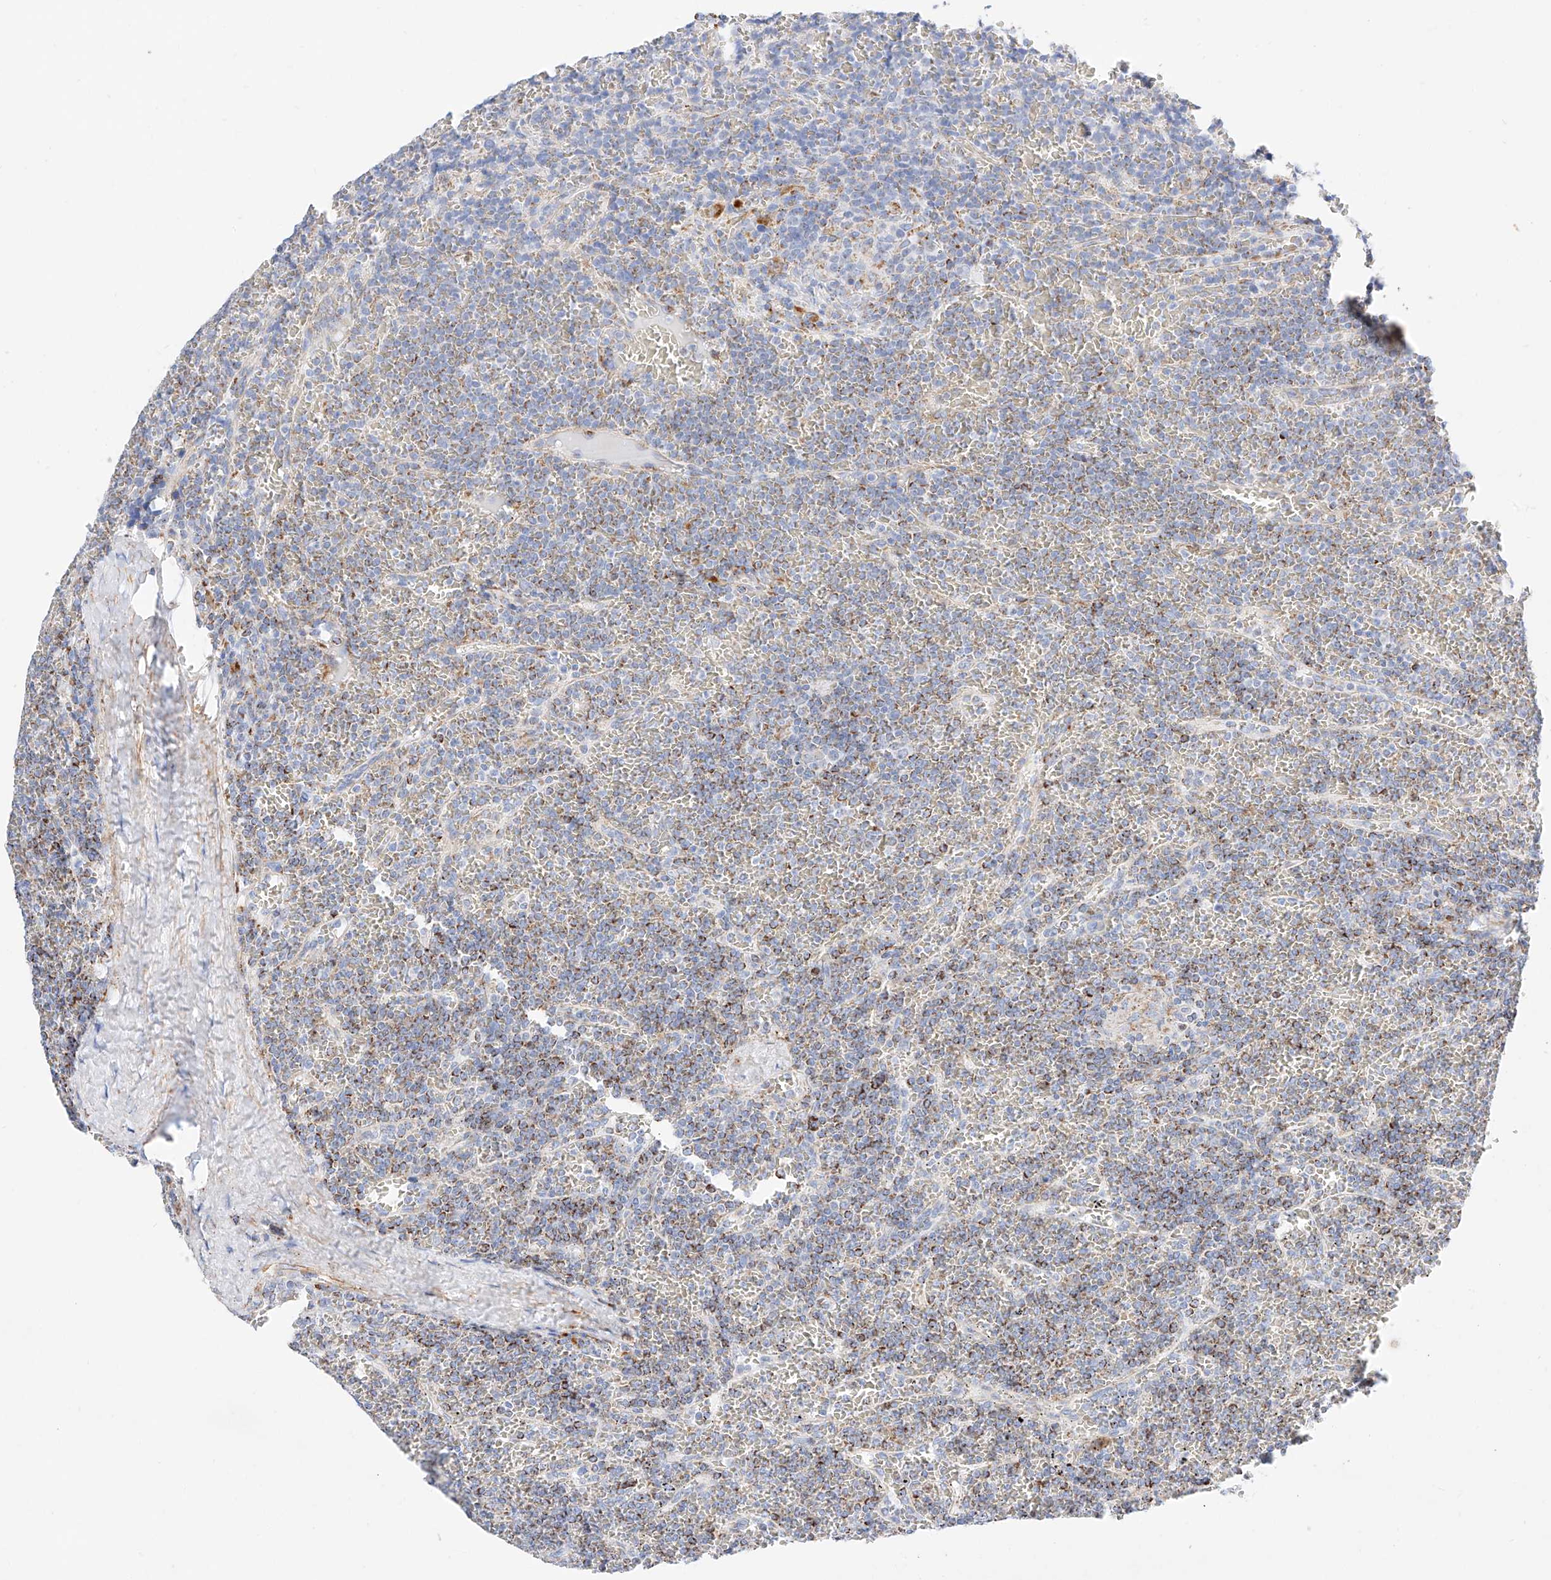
{"staining": {"intensity": "moderate", "quantity": "25%-75%", "location": "cytoplasmic/membranous"}, "tissue": "lymphoma", "cell_type": "Tumor cells", "image_type": "cancer", "snomed": [{"axis": "morphology", "description": "Malignant lymphoma, non-Hodgkin's type, Low grade"}, {"axis": "topography", "description": "Spleen"}], "caption": "Immunohistochemistry (DAB (3,3'-diaminobenzidine)) staining of lymphoma demonstrates moderate cytoplasmic/membranous protein positivity in about 25%-75% of tumor cells.", "gene": "C6orf62", "patient": {"sex": "female", "age": 19}}